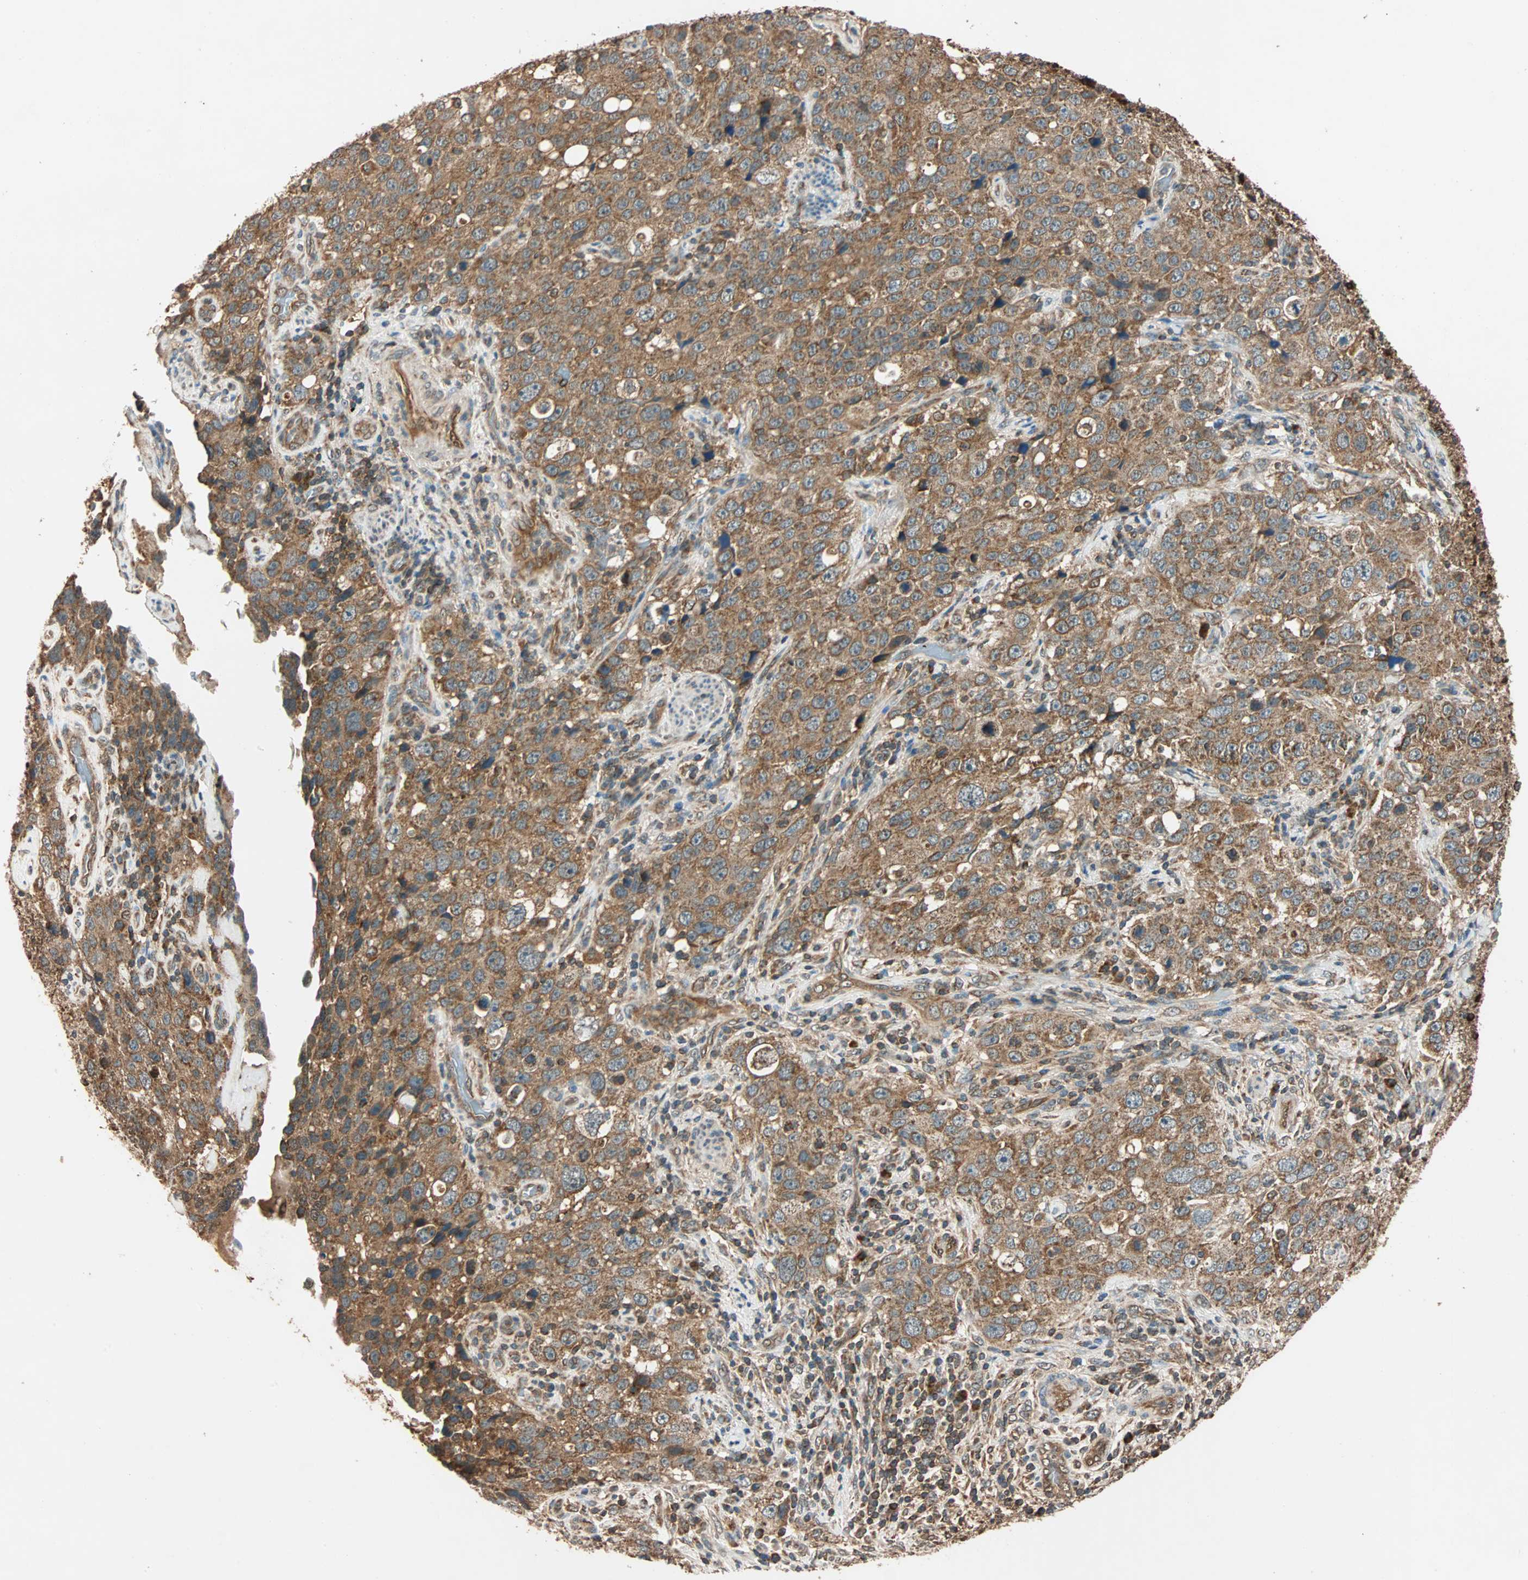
{"staining": {"intensity": "moderate", "quantity": ">75%", "location": "cytoplasmic/membranous"}, "tissue": "stomach cancer", "cell_type": "Tumor cells", "image_type": "cancer", "snomed": [{"axis": "morphology", "description": "Normal tissue, NOS"}, {"axis": "morphology", "description": "Adenocarcinoma, NOS"}, {"axis": "topography", "description": "Stomach"}], "caption": "Immunohistochemistry of human stomach adenocarcinoma shows medium levels of moderate cytoplasmic/membranous positivity in about >75% of tumor cells.", "gene": "MAPK1", "patient": {"sex": "male", "age": 48}}